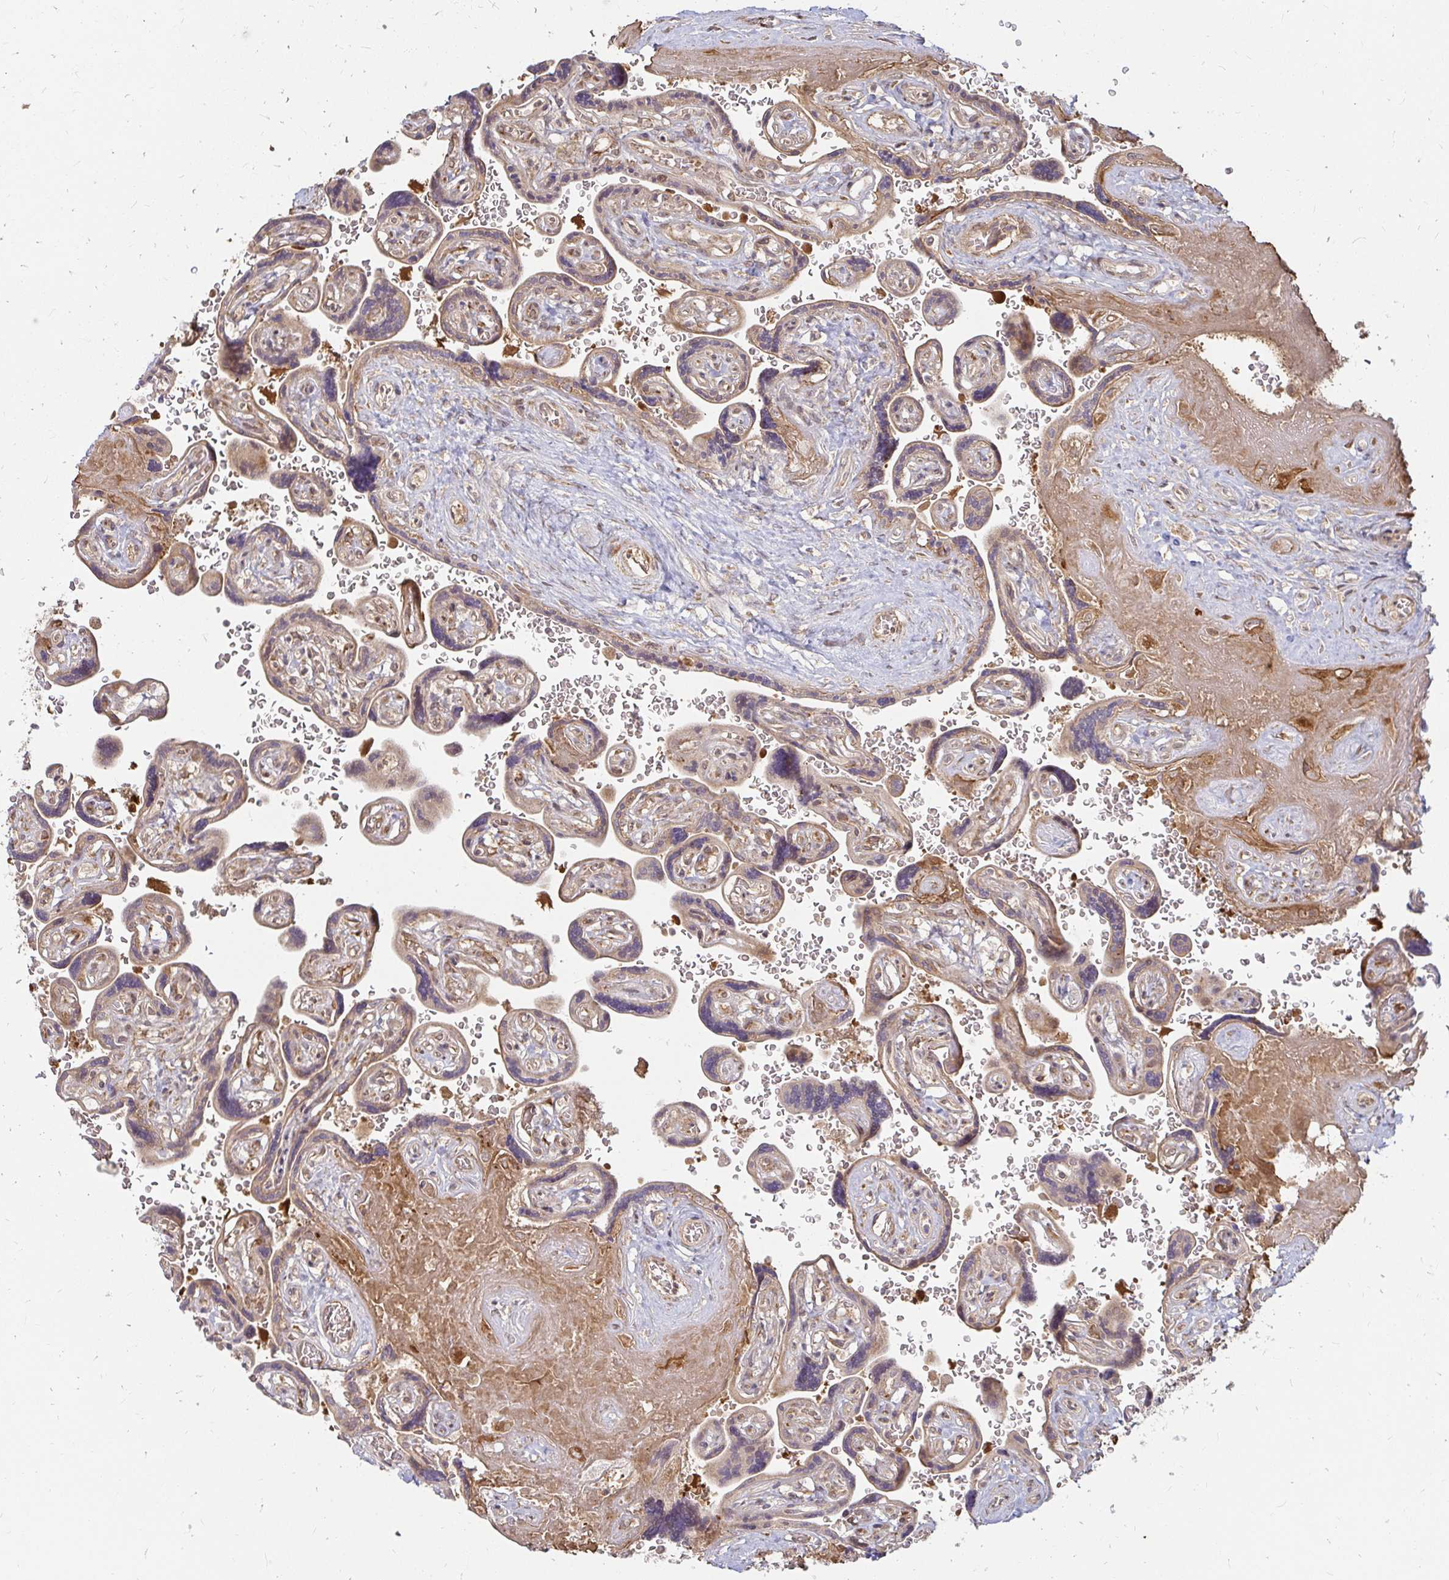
{"staining": {"intensity": "moderate", "quantity": ">75%", "location": "cytoplasmic/membranous"}, "tissue": "placenta", "cell_type": "Decidual cells", "image_type": "normal", "snomed": [{"axis": "morphology", "description": "Normal tissue, NOS"}, {"axis": "topography", "description": "Placenta"}], "caption": "This image demonstrates IHC staining of benign human placenta, with medium moderate cytoplasmic/membranous positivity in approximately >75% of decidual cells.", "gene": "CAST", "patient": {"sex": "female", "age": 32}}